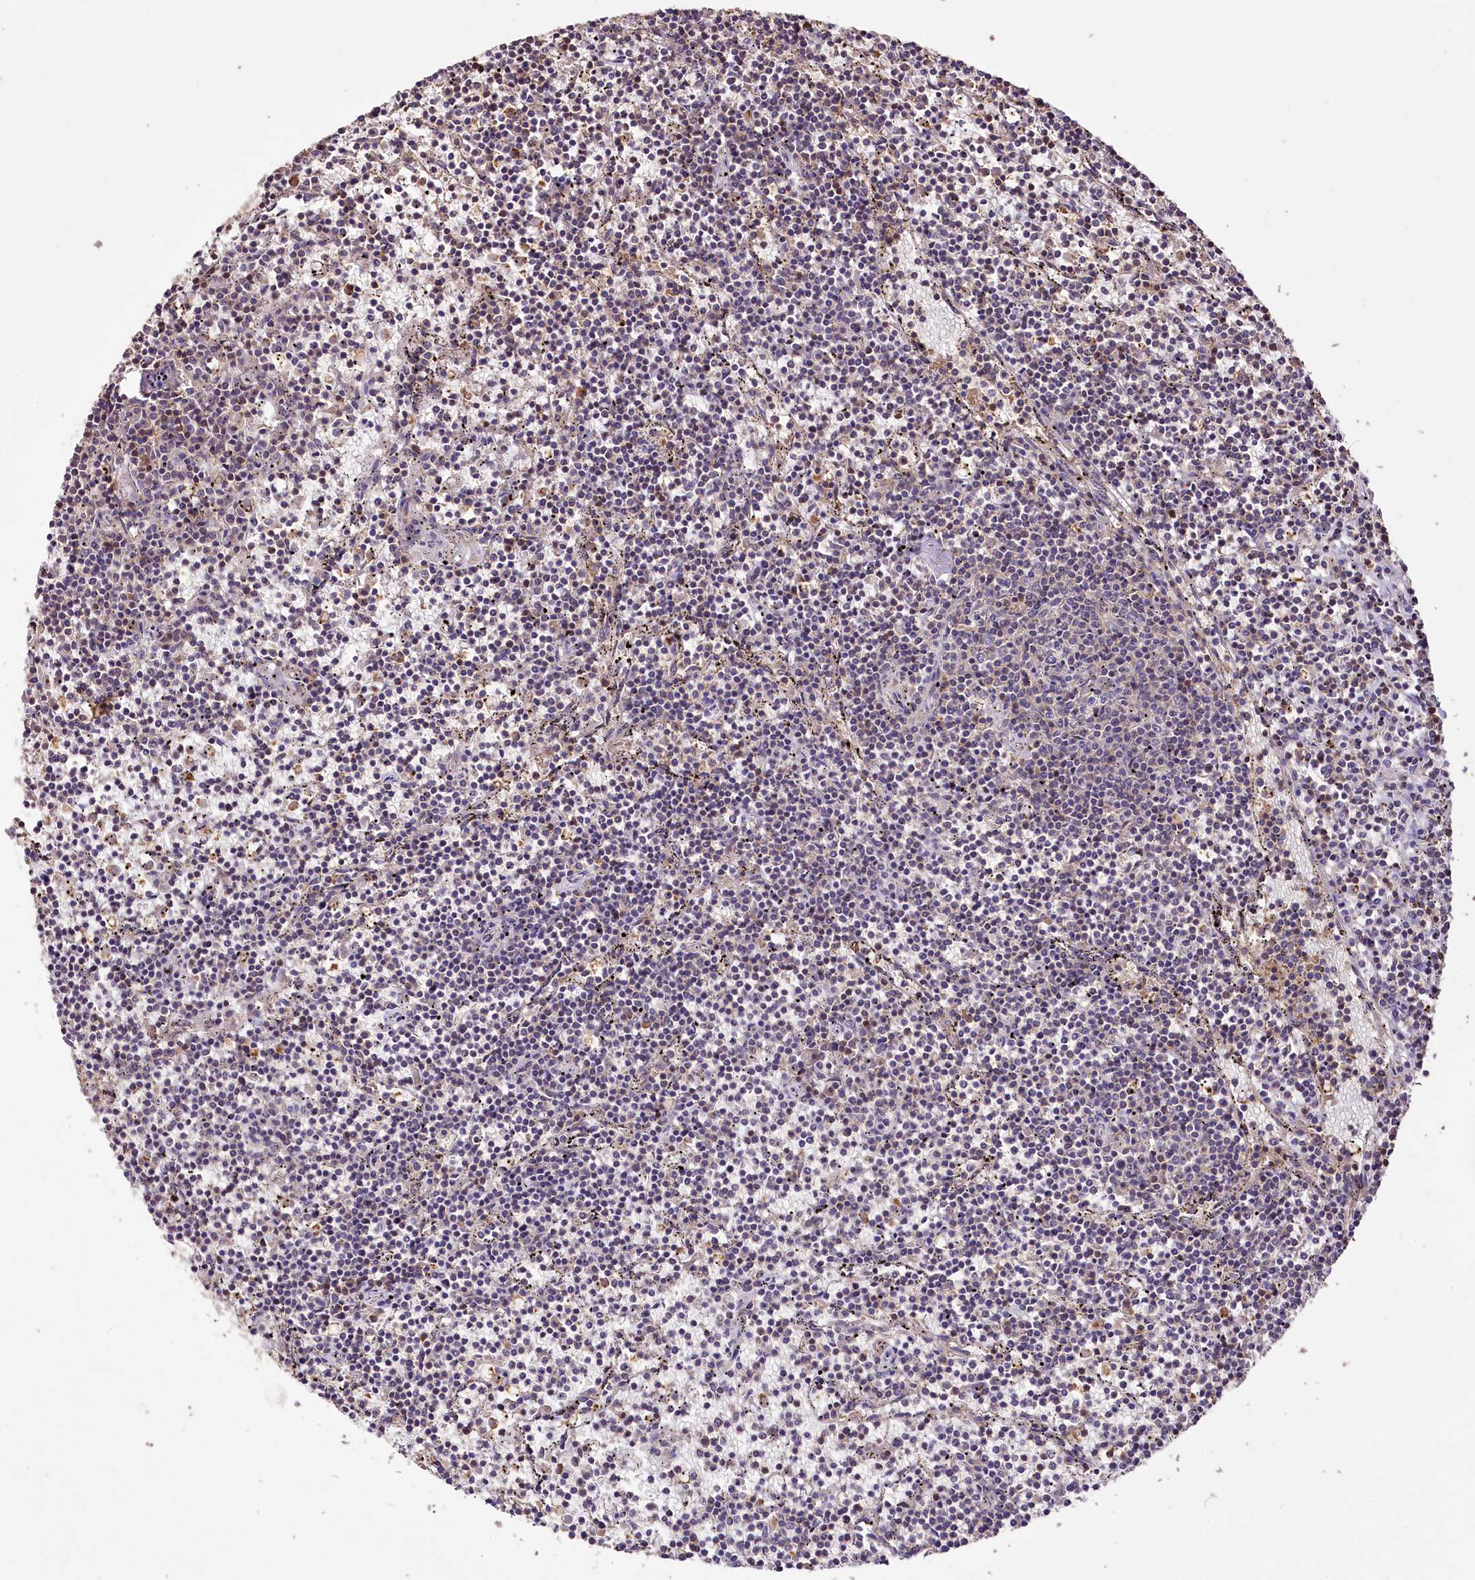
{"staining": {"intensity": "negative", "quantity": "none", "location": "none"}, "tissue": "lymphoma", "cell_type": "Tumor cells", "image_type": "cancer", "snomed": [{"axis": "morphology", "description": "Malignant lymphoma, non-Hodgkin's type, Low grade"}, {"axis": "topography", "description": "Spleen"}], "caption": "Immunohistochemistry micrograph of neoplastic tissue: human malignant lymphoma, non-Hodgkin's type (low-grade) stained with DAB (3,3'-diaminobenzidine) exhibits no significant protein staining in tumor cells.", "gene": "SERGEF", "patient": {"sex": "female", "age": 50}}